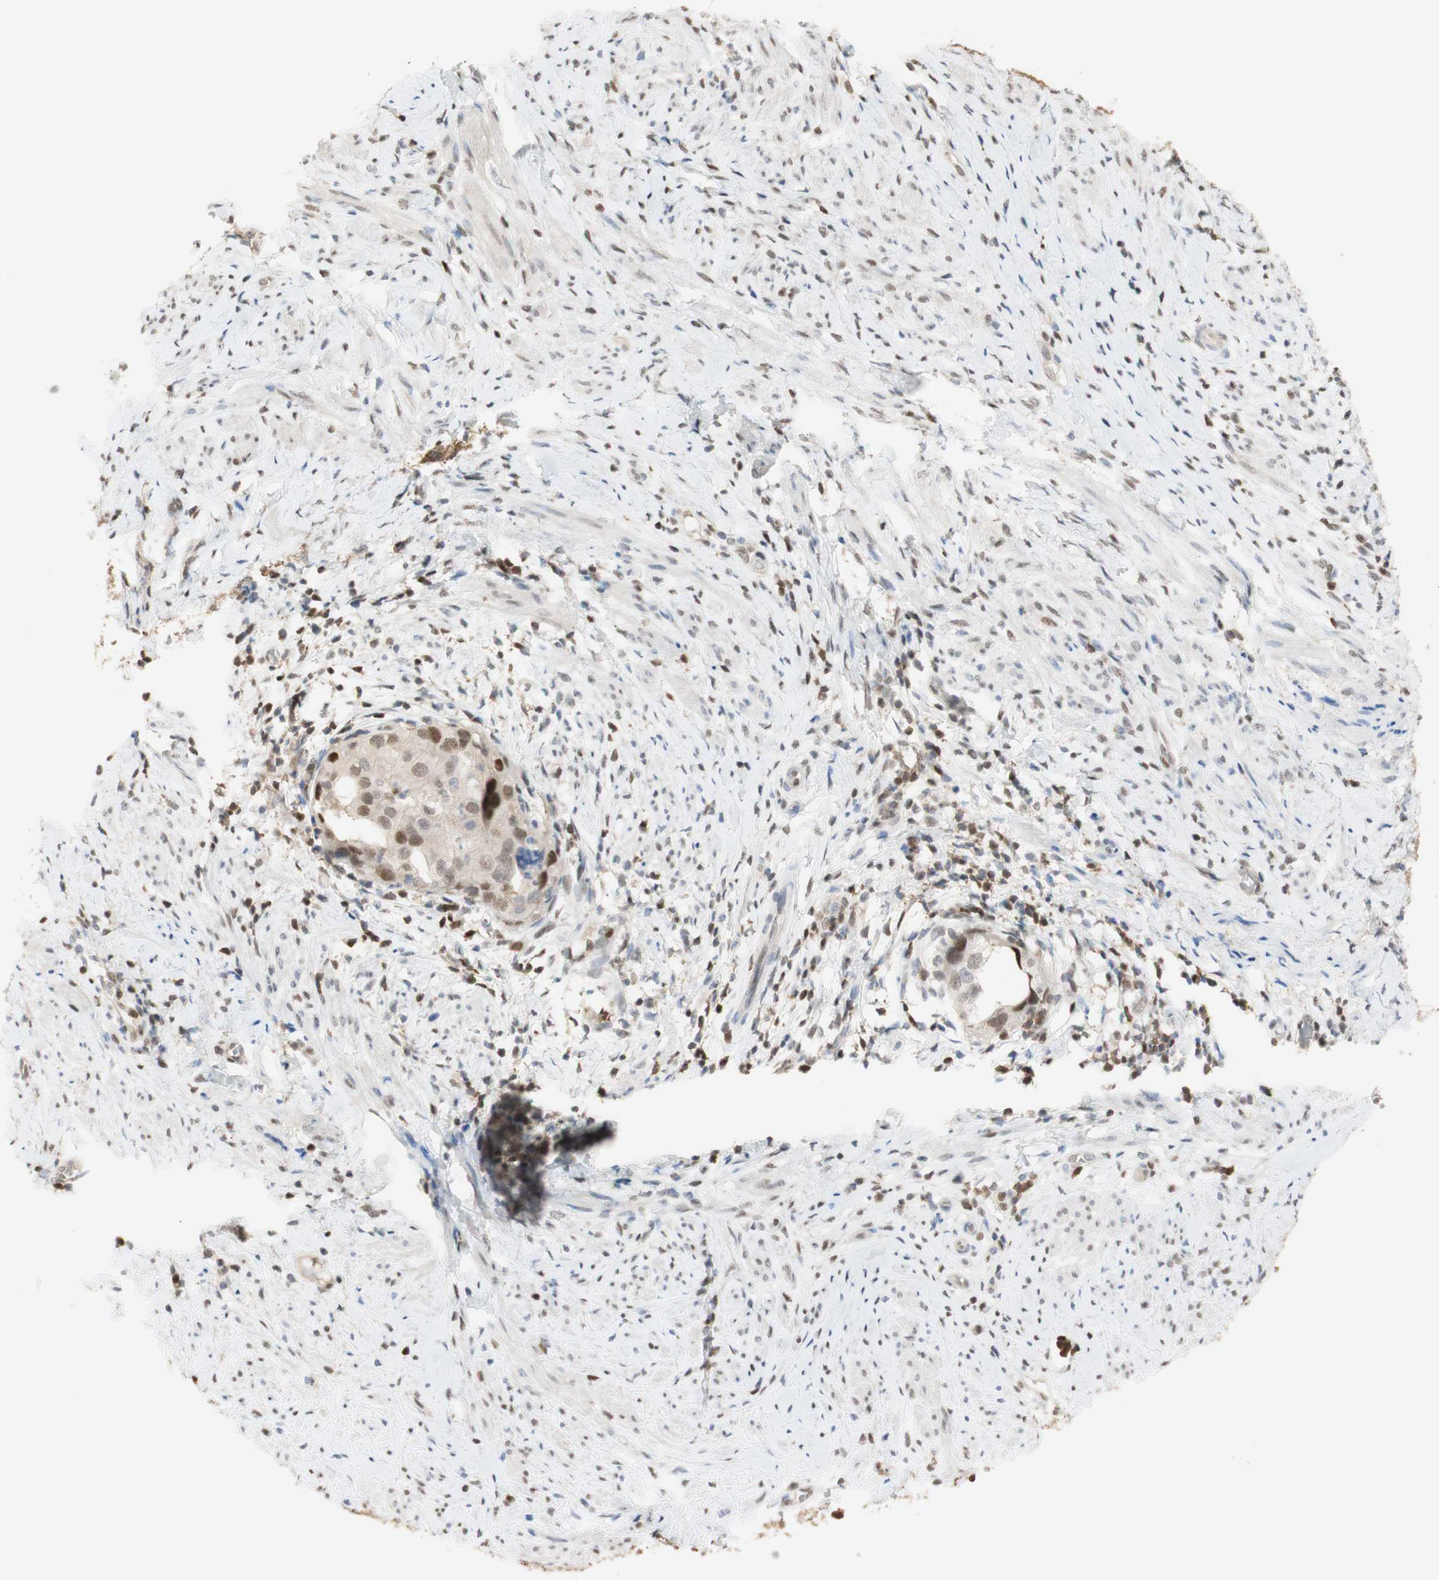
{"staining": {"intensity": "moderate", "quantity": ">75%", "location": "nuclear"}, "tissue": "endometrial cancer", "cell_type": "Tumor cells", "image_type": "cancer", "snomed": [{"axis": "morphology", "description": "Adenocarcinoma, NOS"}, {"axis": "topography", "description": "Endometrium"}], "caption": "High-power microscopy captured an IHC histopathology image of endometrial cancer, revealing moderate nuclear staining in approximately >75% of tumor cells.", "gene": "NAP1L4", "patient": {"sex": "female", "age": 85}}